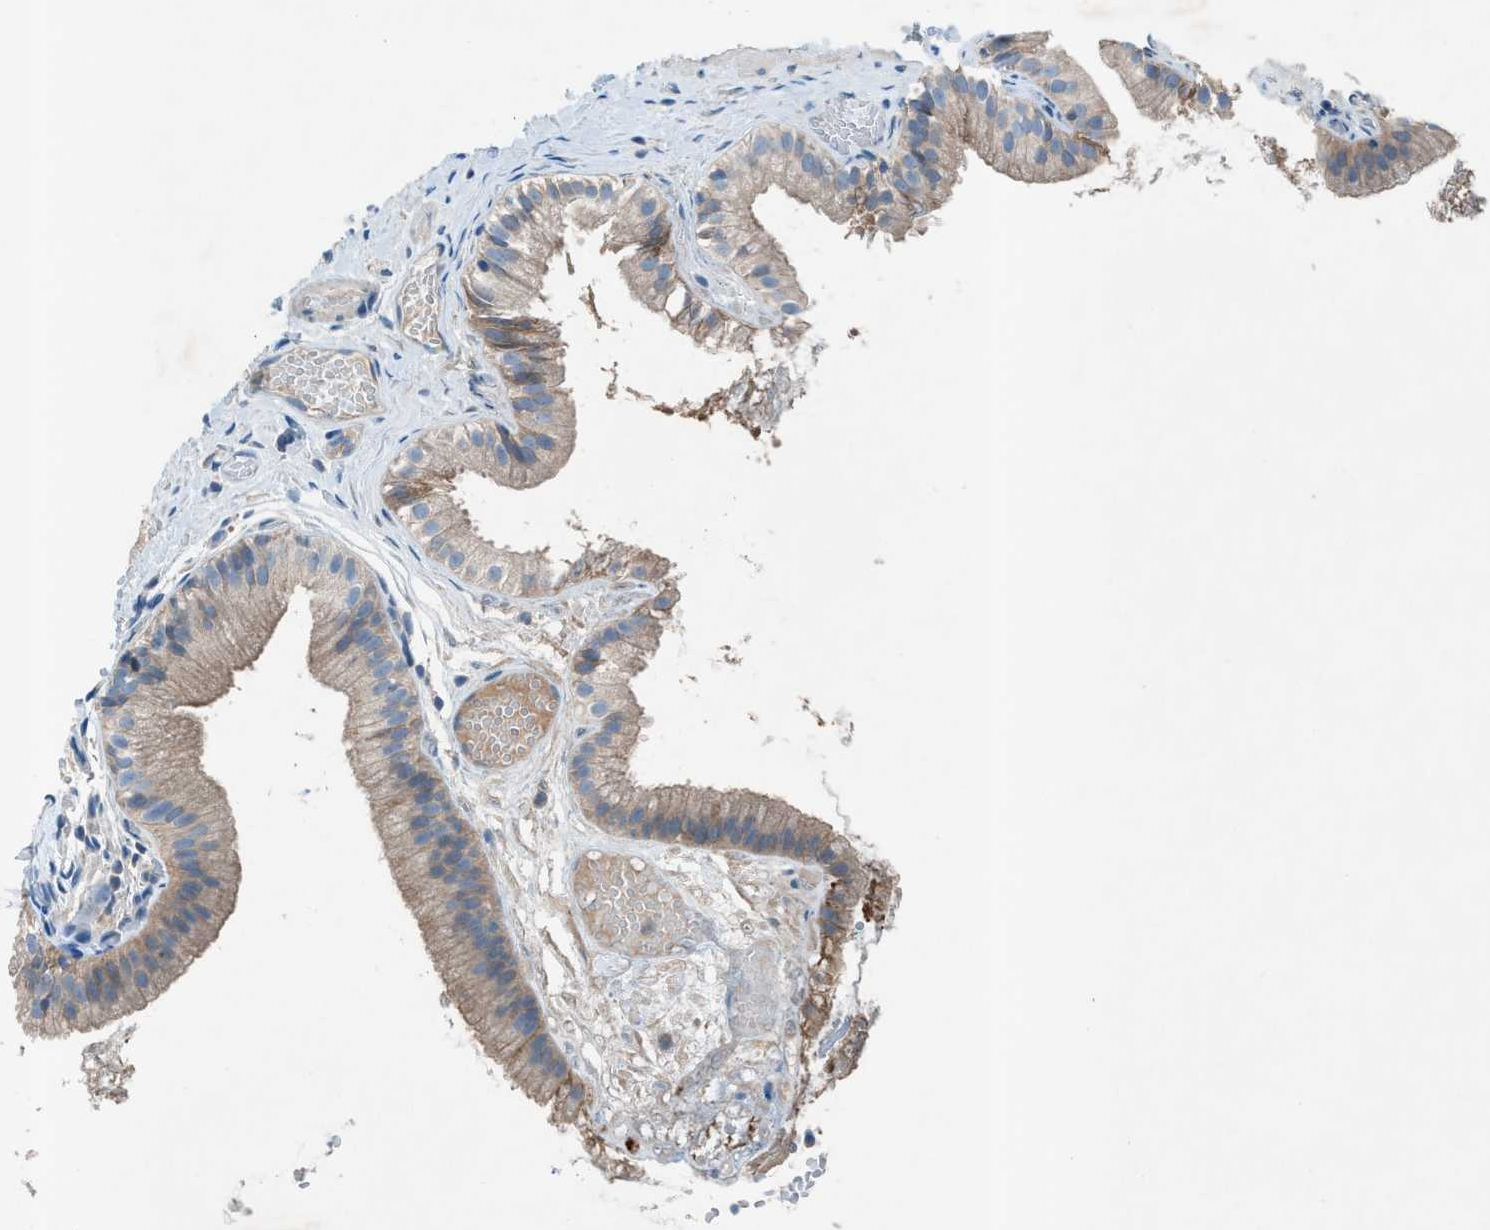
{"staining": {"intensity": "weak", "quantity": "25%-75%", "location": "cytoplasmic/membranous"}, "tissue": "gallbladder", "cell_type": "Glandular cells", "image_type": "normal", "snomed": [{"axis": "morphology", "description": "Normal tissue, NOS"}, {"axis": "topography", "description": "Gallbladder"}], "caption": "Protein staining by immunohistochemistry (IHC) shows weak cytoplasmic/membranous positivity in about 25%-75% of glandular cells in normal gallbladder. Nuclei are stained in blue.", "gene": "C5AR2", "patient": {"sex": "female", "age": 26}}